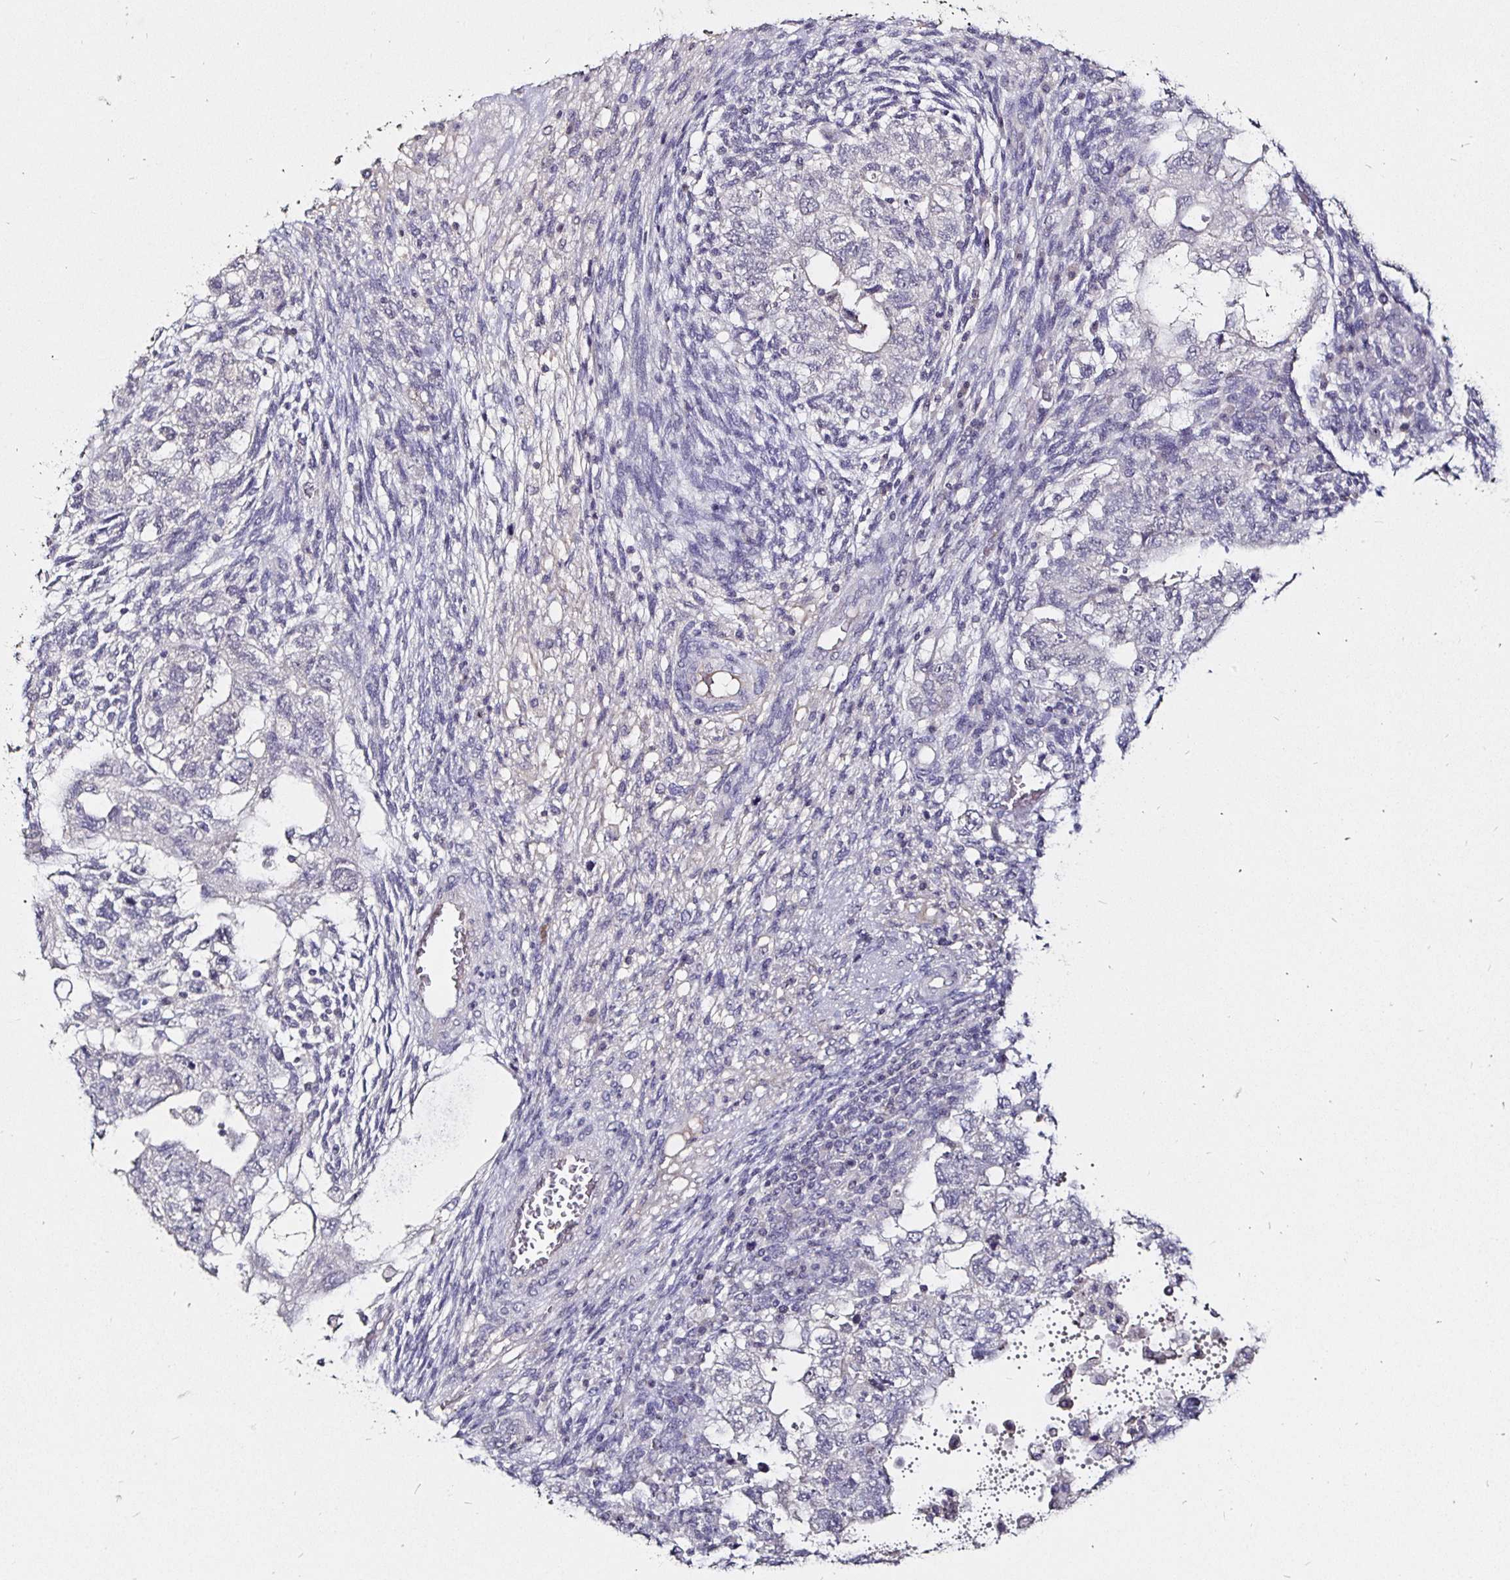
{"staining": {"intensity": "negative", "quantity": "none", "location": "none"}, "tissue": "testis cancer", "cell_type": "Tumor cells", "image_type": "cancer", "snomed": [{"axis": "morphology", "description": "Normal tissue, NOS"}, {"axis": "morphology", "description": "Carcinoma, Embryonal, NOS"}, {"axis": "topography", "description": "Testis"}], "caption": "Tumor cells are negative for protein expression in human embryonal carcinoma (testis).", "gene": "FAIM2", "patient": {"sex": "male", "age": 36}}